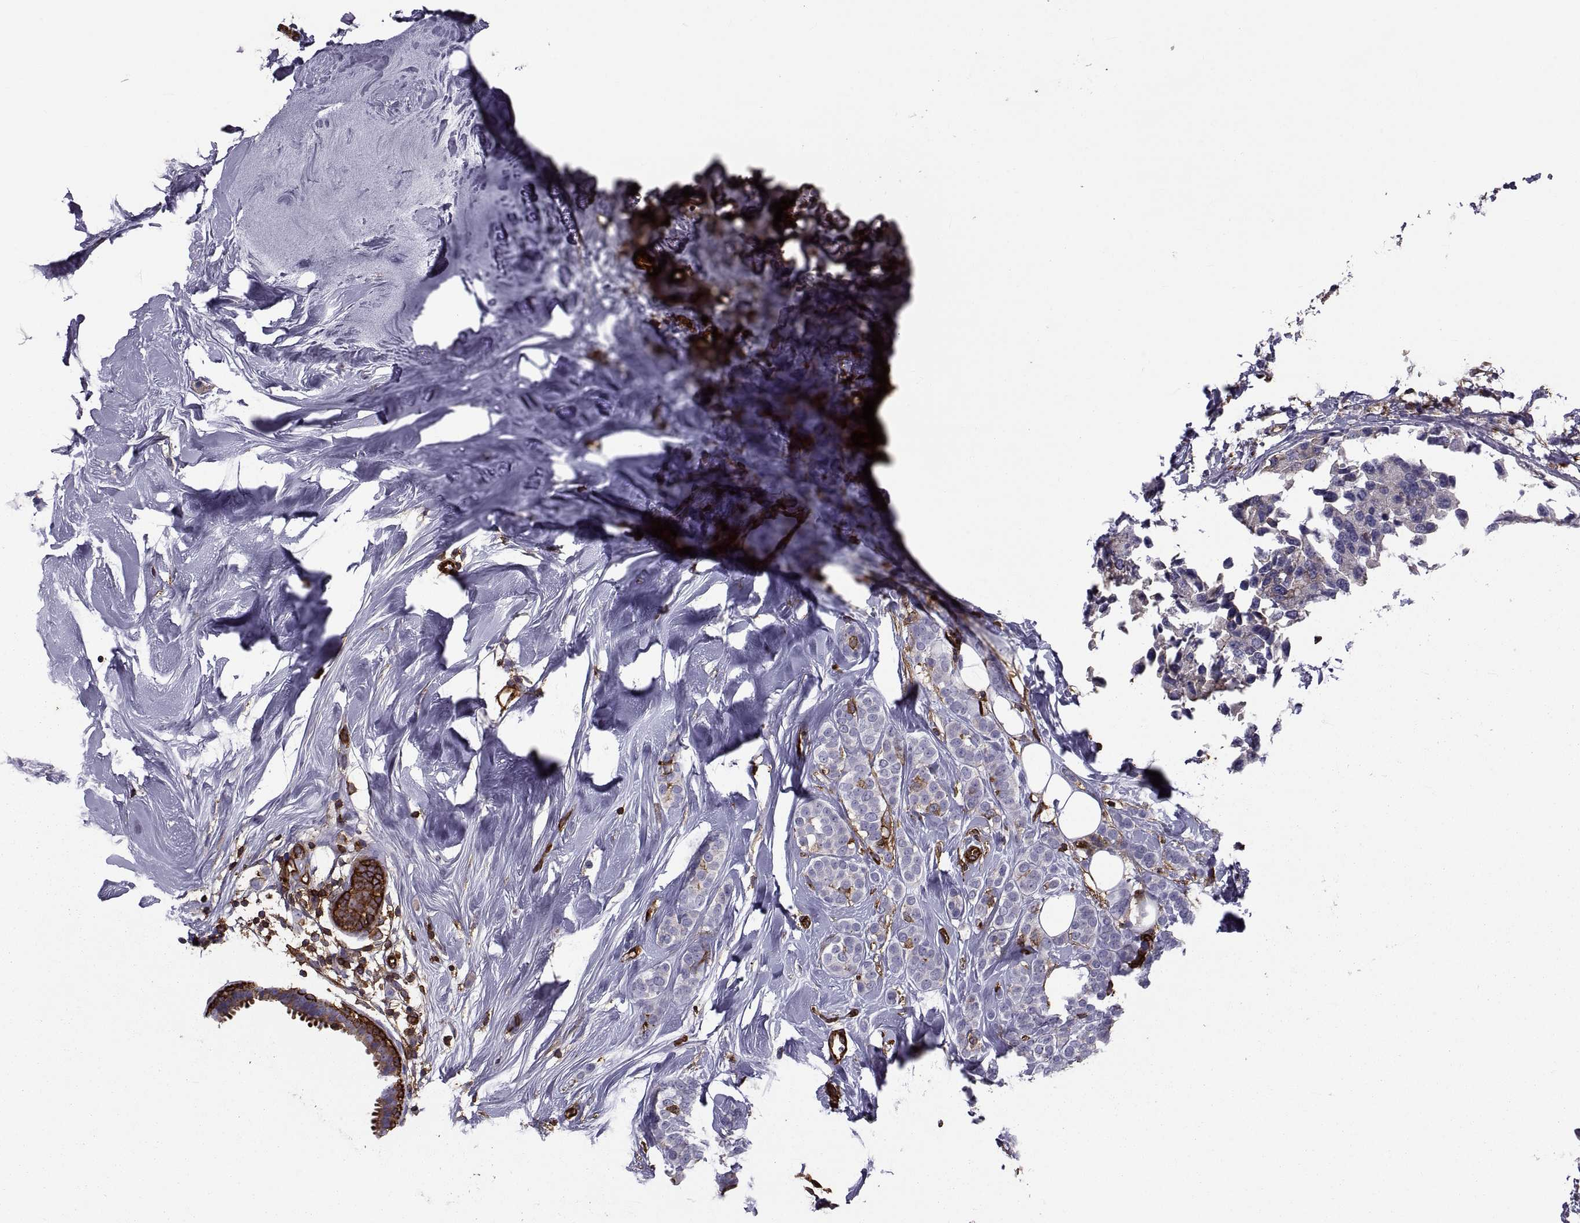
{"staining": {"intensity": "negative", "quantity": "none", "location": "none"}, "tissue": "breast cancer", "cell_type": "Tumor cells", "image_type": "cancer", "snomed": [{"axis": "morphology", "description": "Lobular carcinoma"}, {"axis": "topography", "description": "Breast"}], "caption": "Protein analysis of lobular carcinoma (breast) displays no significant expression in tumor cells. (Stains: DAB IHC with hematoxylin counter stain, Microscopy: brightfield microscopy at high magnification).", "gene": "MYH9", "patient": {"sex": "female", "age": 49}}